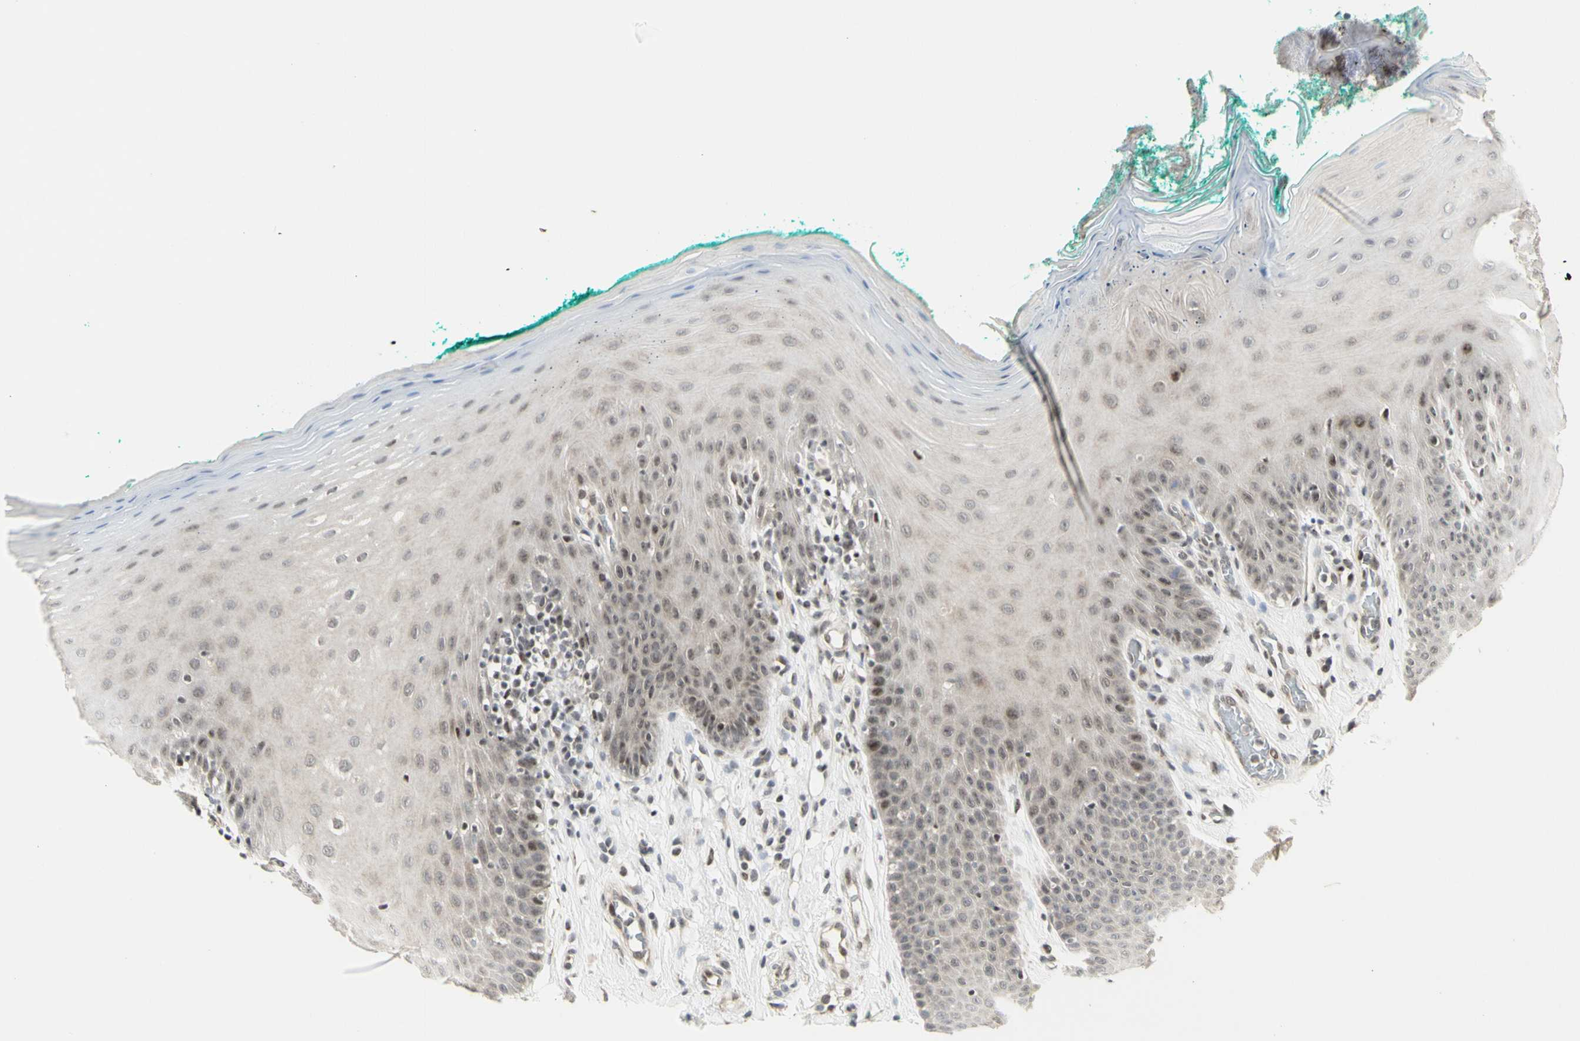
{"staining": {"intensity": "moderate", "quantity": "25%-75%", "location": "nuclear"}, "tissue": "oral mucosa", "cell_type": "Squamous epithelial cells", "image_type": "normal", "snomed": [{"axis": "morphology", "description": "Normal tissue, NOS"}, {"axis": "topography", "description": "Skeletal muscle"}, {"axis": "topography", "description": "Oral tissue"}], "caption": "Protein expression analysis of normal human oral mucosa reveals moderate nuclear positivity in about 25%-75% of squamous epithelial cells.", "gene": "DHRS7B", "patient": {"sex": "male", "age": 58}}